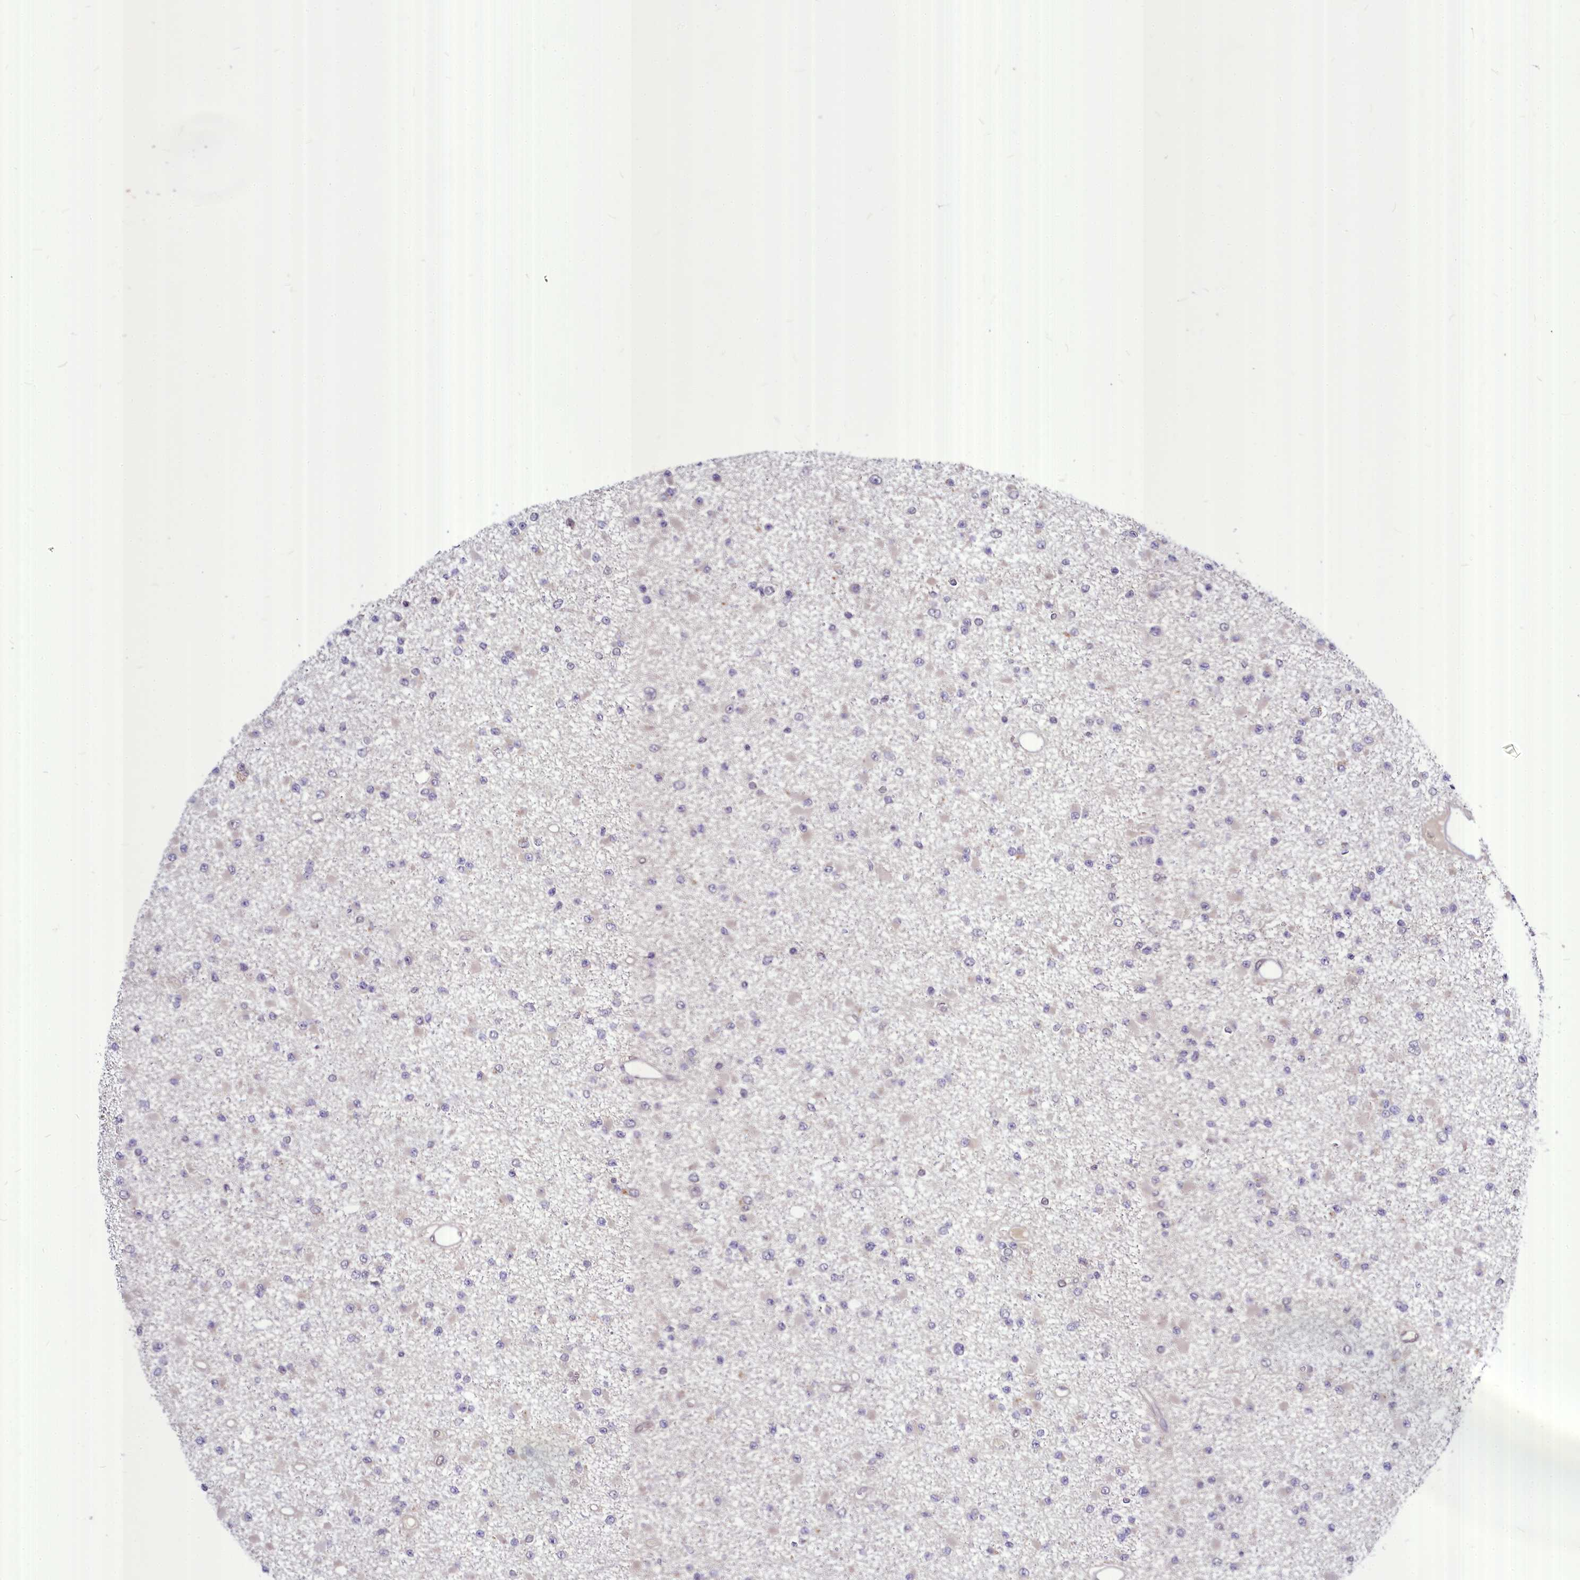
{"staining": {"intensity": "negative", "quantity": "none", "location": "none"}, "tissue": "glioma", "cell_type": "Tumor cells", "image_type": "cancer", "snomed": [{"axis": "morphology", "description": "Glioma, malignant, Low grade"}, {"axis": "topography", "description": "Brain"}], "caption": "DAB (3,3'-diaminobenzidine) immunohistochemical staining of malignant low-grade glioma shows no significant staining in tumor cells.", "gene": "MAML2", "patient": {"sex": "female", "age": 22}}